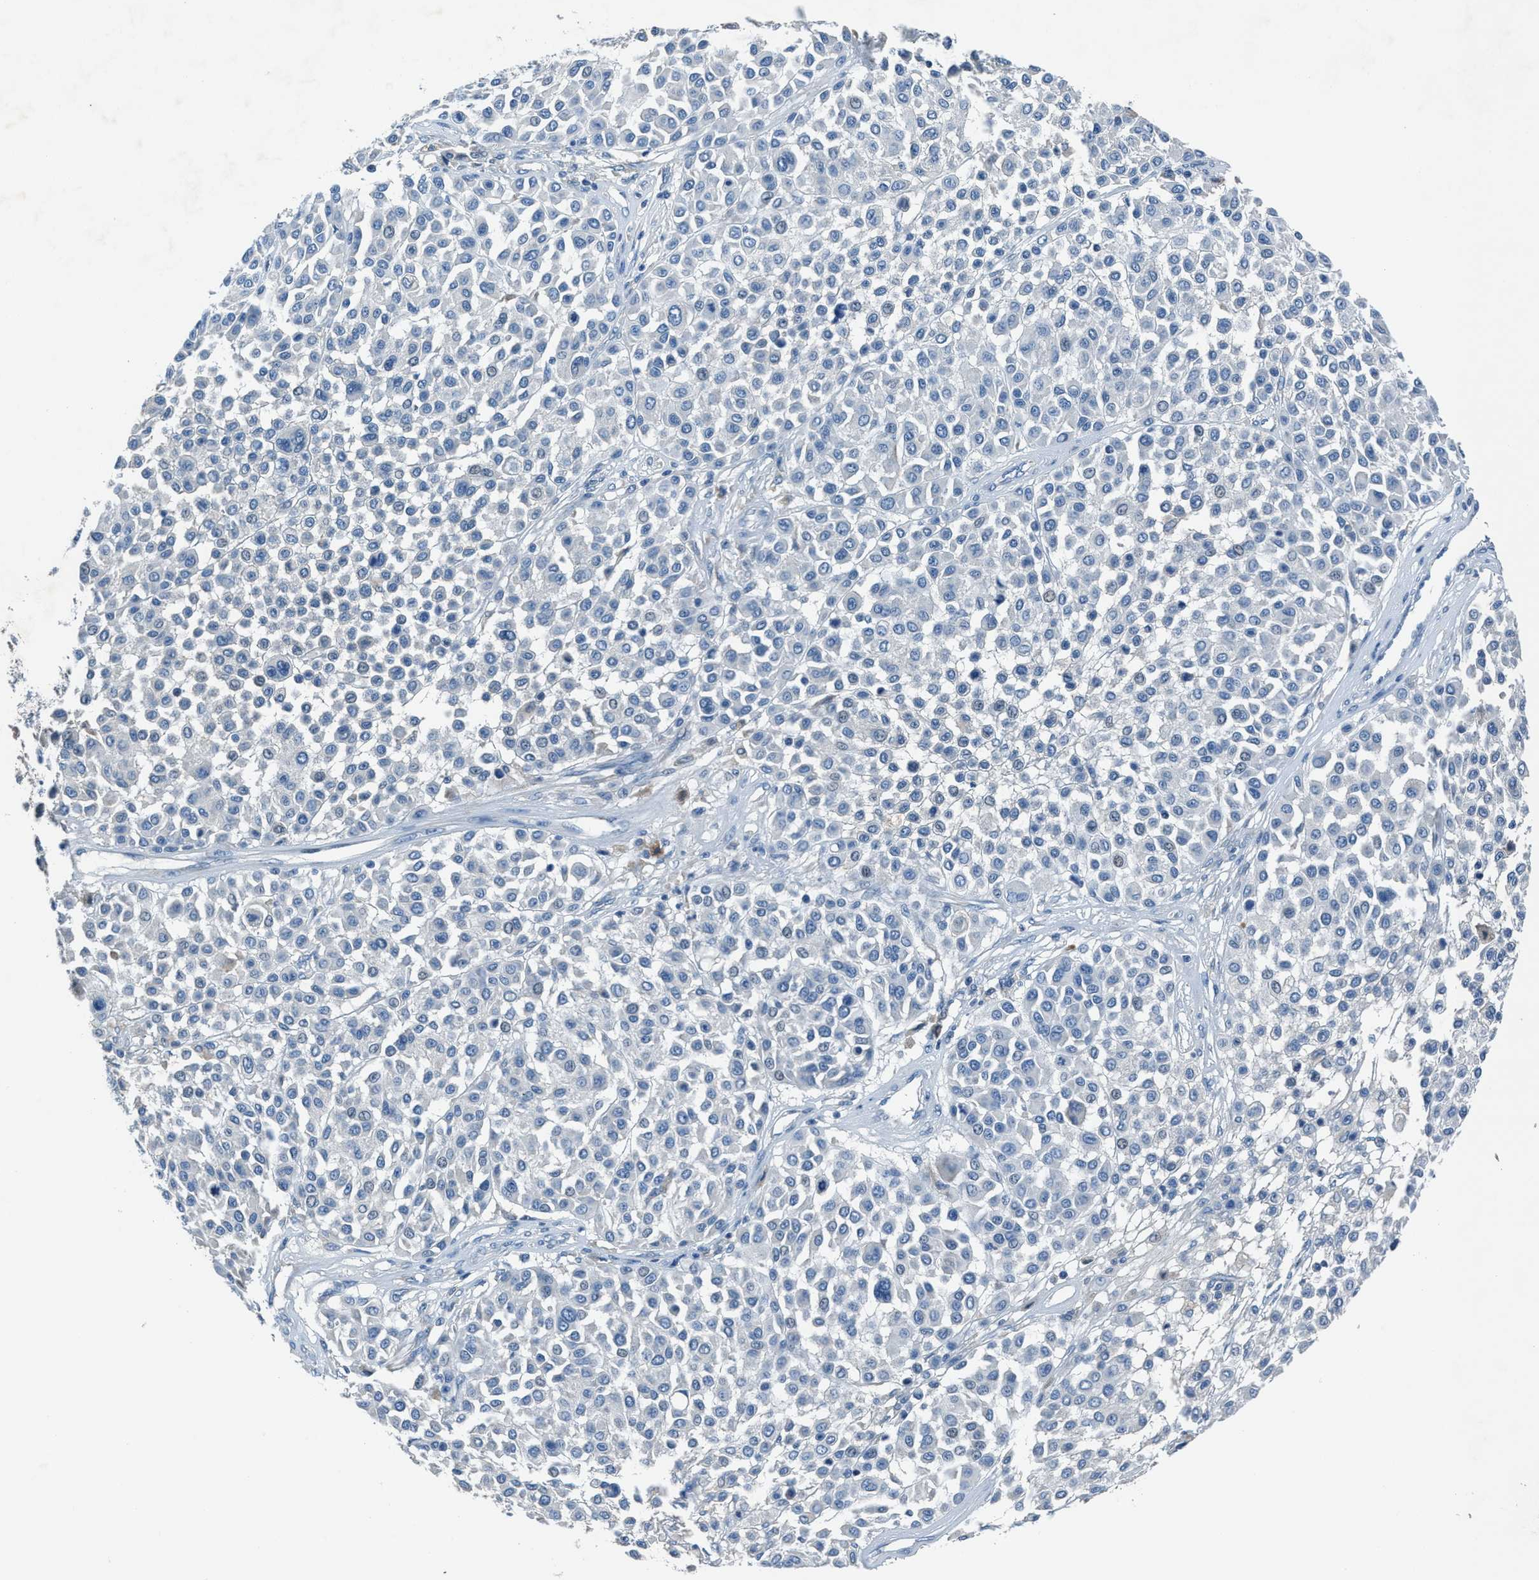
{"staining": {"intensity": "negative", "quantity": "none", "location": "none"}, "tissue": "melanoma", "cell_type": "Tumor cells", "image_type": "cancer", "snomed": [{"axis": "morphology", "description": "Malignant melanoma, Metastatic site"}, {"axis": "topography", "description": "Soft tissue"}], "caption": "A histopathology image of human malignant melanoma (metastatic site) is negative for staining in tumor cells.", "gene": "ADAM2", "patient": {"sex": "male", "age": 41}}